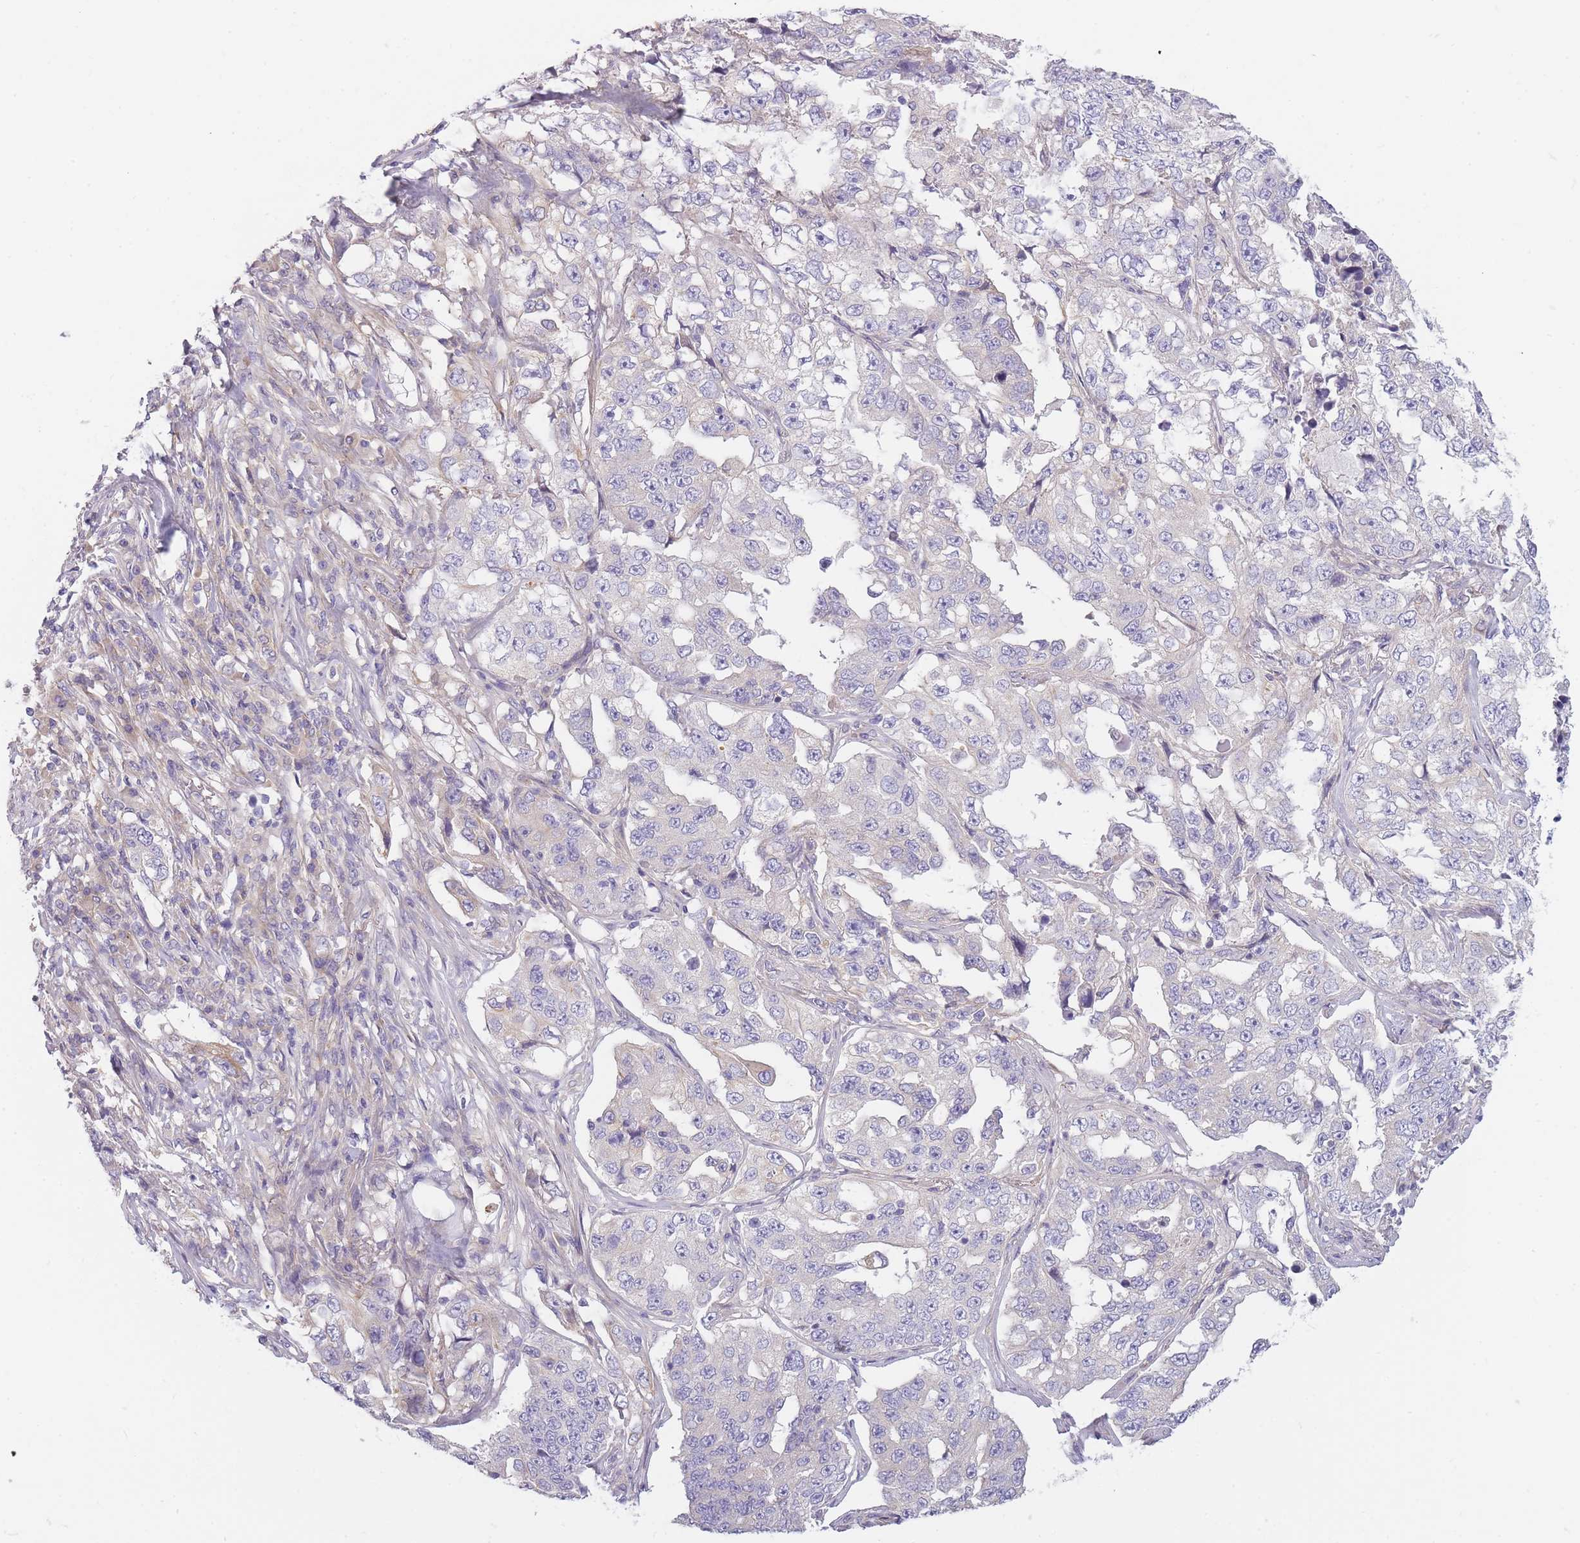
{"staining": {"intensity": "negative", "quantity": "none", "location": "none"}, "tissue": "lung cancer", "cell_type": "Tumor cells", "image_type": "cancer", "snomed": [{"axis": "morphology", "description": "Adenocarcinoma, NOS"}, {"axis": "topography", "description": "Lung"}], "caption": "Tumor cells show no significant expression in lung cancer (adenocarcinoma).", "gene": "AP3M2", "patient": {"sex": "female", "age": 51}}